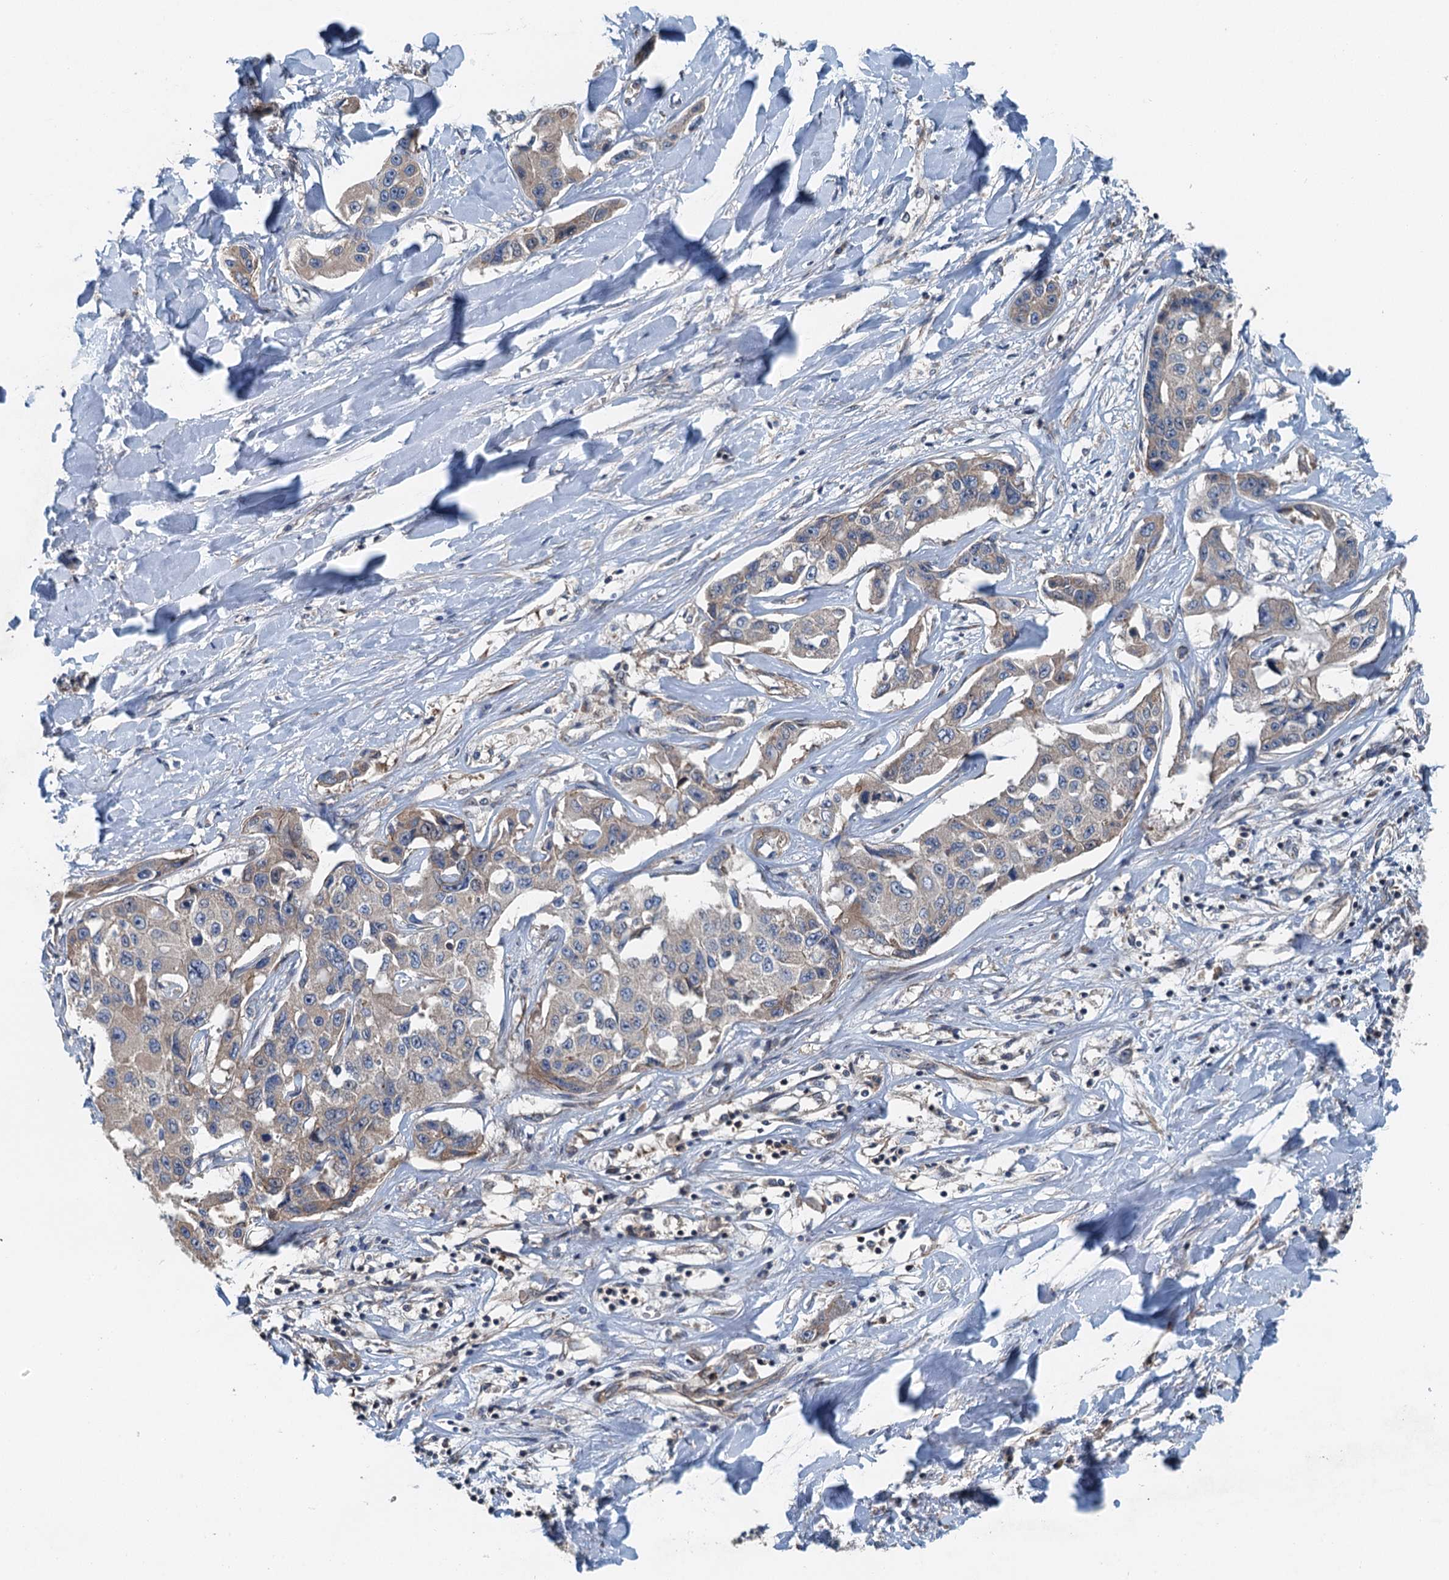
{"staining": {"intensity": "weak", "quantity": "25%-75%", "location": "cytoplasmic/membranous"}, "tissue": "liver cancer", "cell_type": "Tumor cells", "image_type": "cancer", "snomed": [{"axis": "morphology", "description": "Cholangiocarcinoma"}, {"axis": "topography", "description": "Liver"}], "caption": "Human liver cholangiocarcinoma stained for a protein (brown) demonstrates weak cytoplasmic/membranous positive staining in approximately 25%-75% of tumor cells.", "gene": "PPP1R14D", "patient": {"sex": "male", "age": 59}}